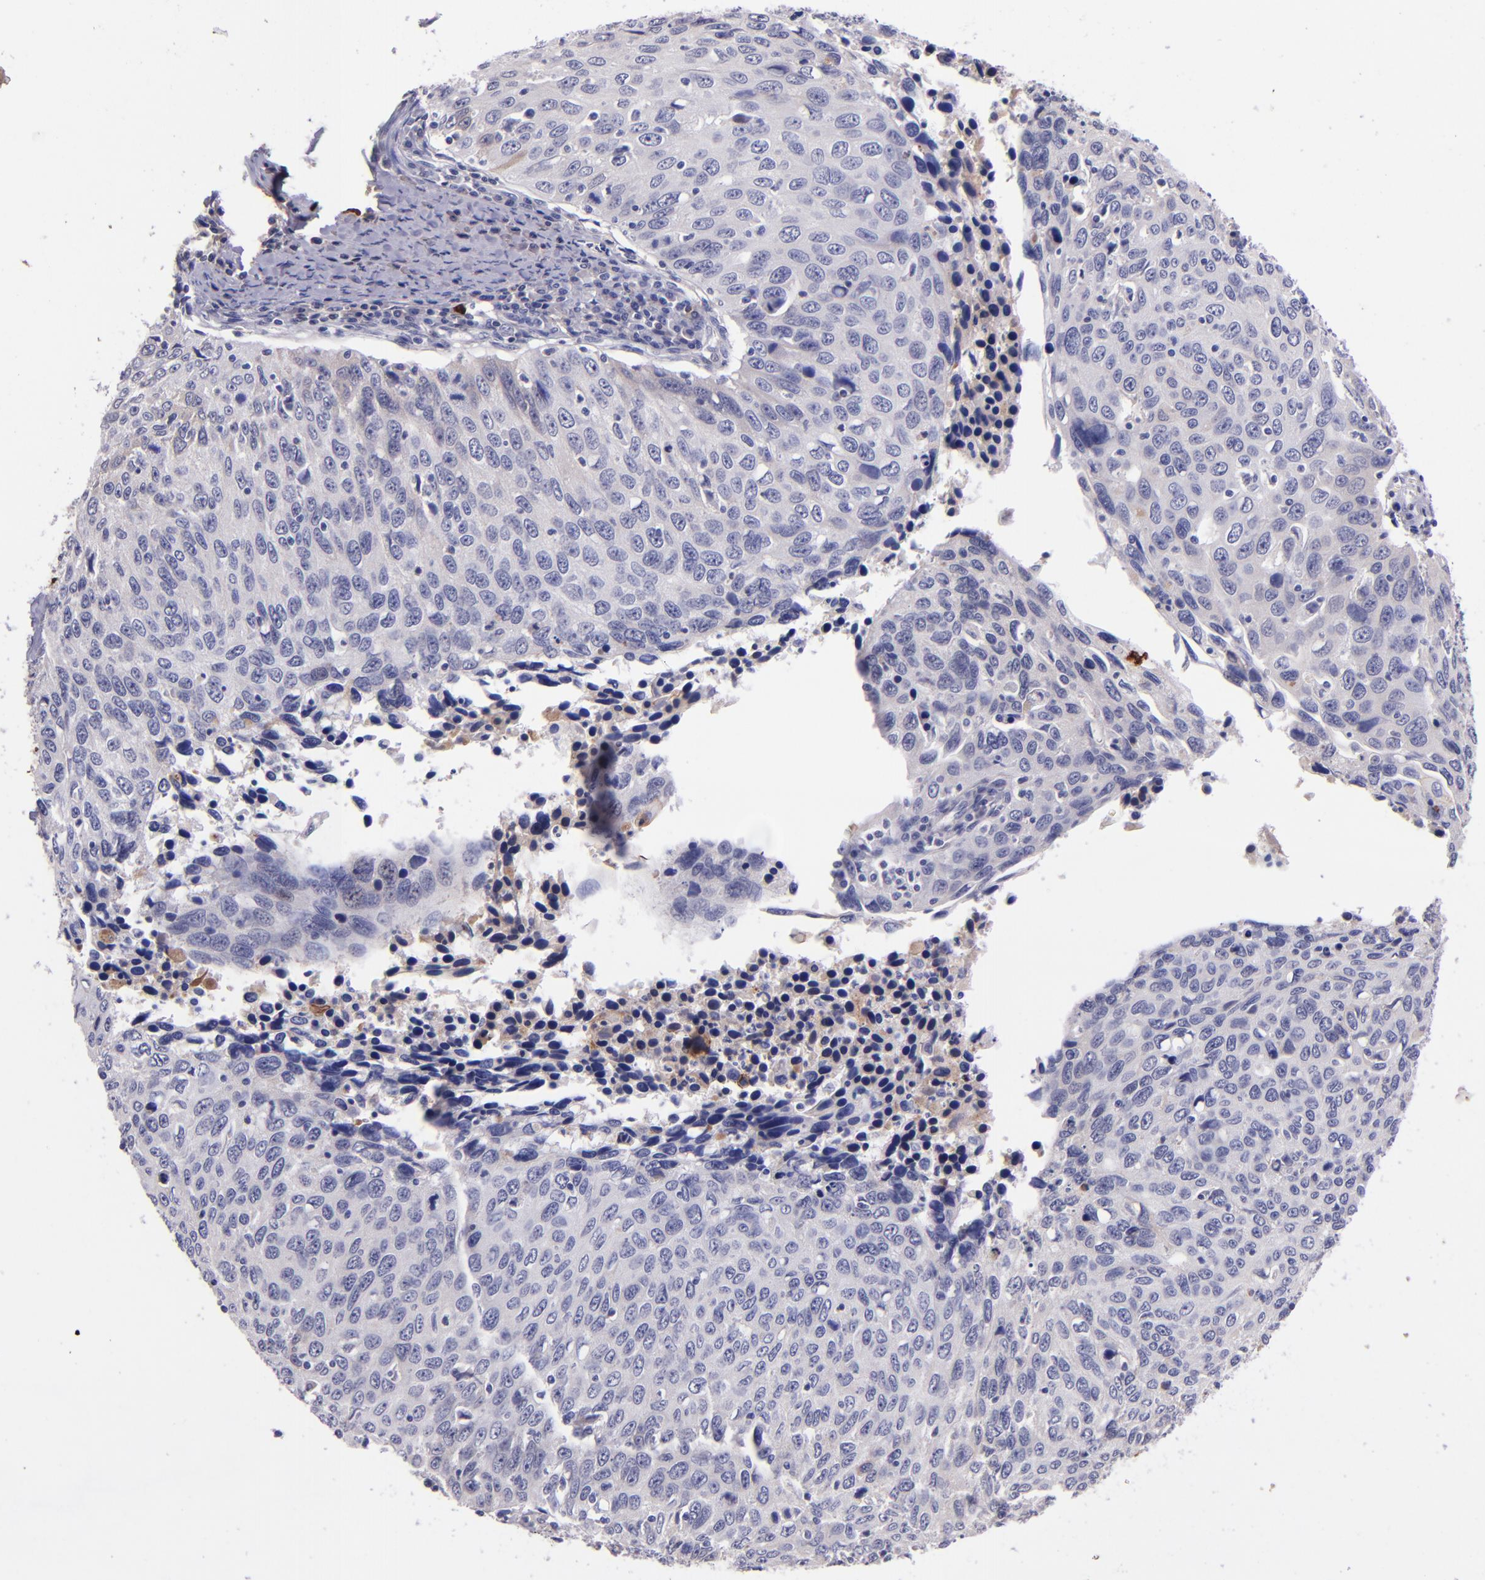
{"staining": {"intensity": "negative", "quantity": "none", "location": "none"}, "tissue": "cervical cancer", "cell_type": "Tumor cells", "image_type": "cancer", "snomed": [{"axis": "morphology", "description": "Squamous cell carcinoma, NOS"}, {"axis": "topography", "description": "Cervix"}], "caption": "The histopathology image reveals no staining of tumor cells in cervical cancer (squamous cell carcinoma). (DAB (3,3'-diaminobenzidine) IHC visualized using brightfield microscopy, high magnification).", "gene": "KNG1", "patient": {"sex": "female", "age": 53}}